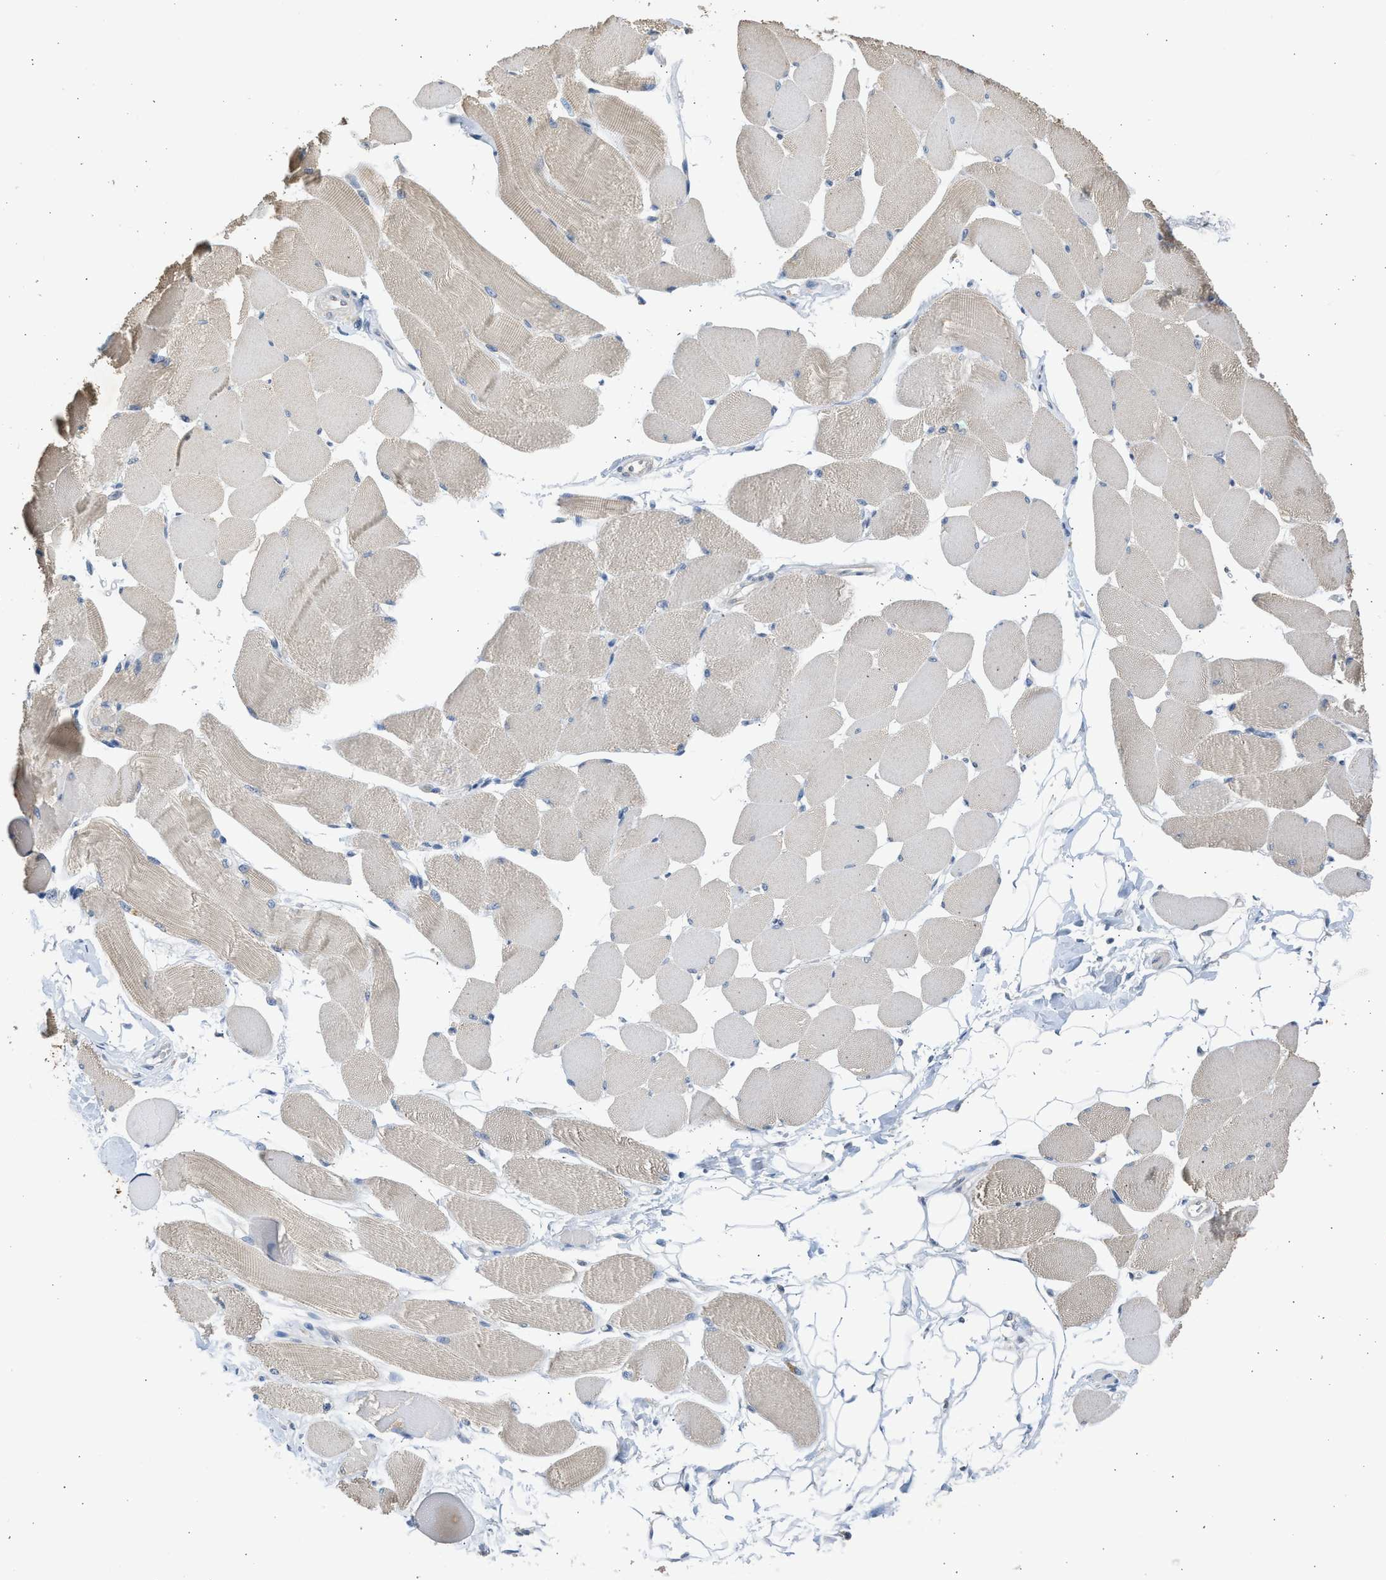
{"staining": {"intensity": "weak", "quantity": "<25%", "location": "cytoplasmic/membranous"}, "tissue": "skeletal muscle", "cell_type": "Myocytes", "image_type": "normal", "snomed": [{"axis": "morphology", "description": "Normal tissue, NOS"}, {"axis": "topography", "description": "Skeletal muscle"}, {"axis": "topography", "description": "Peripheral nerve tissue"}], "caption": "Myocytes are negative for protein expression in normal human skeletal muscle. (Immunohistochemistry, brightfield microscopy, high magnification).", "gene": "SULT2A1", "patient": {"sex": "female", "age": 84}}